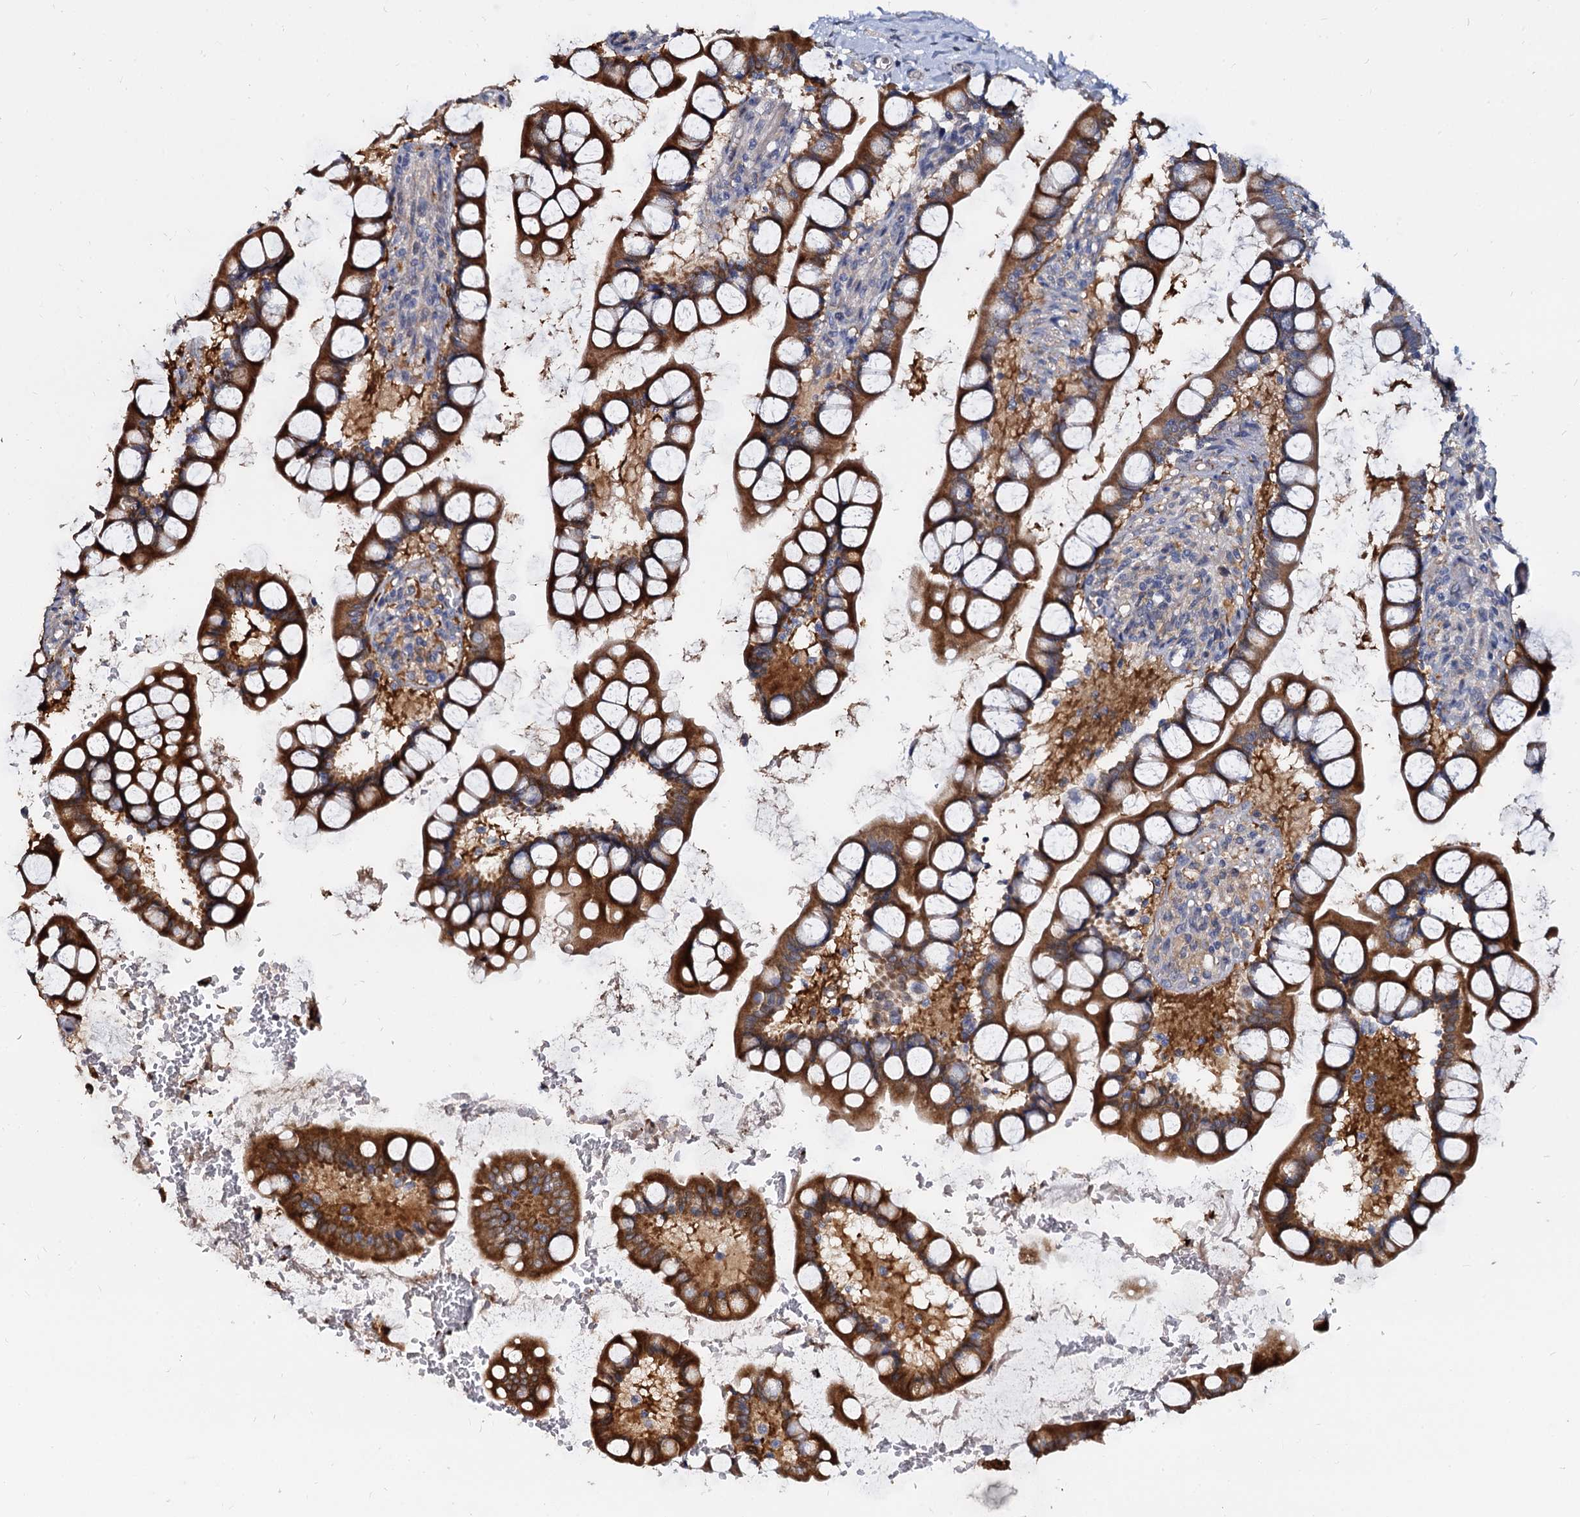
{"staining": {"intensity": "strong", "quantity": ">75%", "location": "cytoplasmic/membranous"}, "tissue": "small intestine", "cell_type": "Glandular cells", "image_type": "normal", "snomed": [{"axis": "morphology", "description": "Normal tissue, NOS"}, {"axis": "topography", "description": "Small intestine"}], "caption": "A high-resolution image shows IHC staining of benign small intestine, which demonstrates strong cytoplasmic/membranous staining in about >75% of glandular cells. The protein is stained brown, and the nuclei are stained in blue (DAB (3,3'-diaminobenzidine) IHC with brightfield microscopy, high magnification).", "gene": "WWC3", "patient": {"sex": "male", "age": 52}}